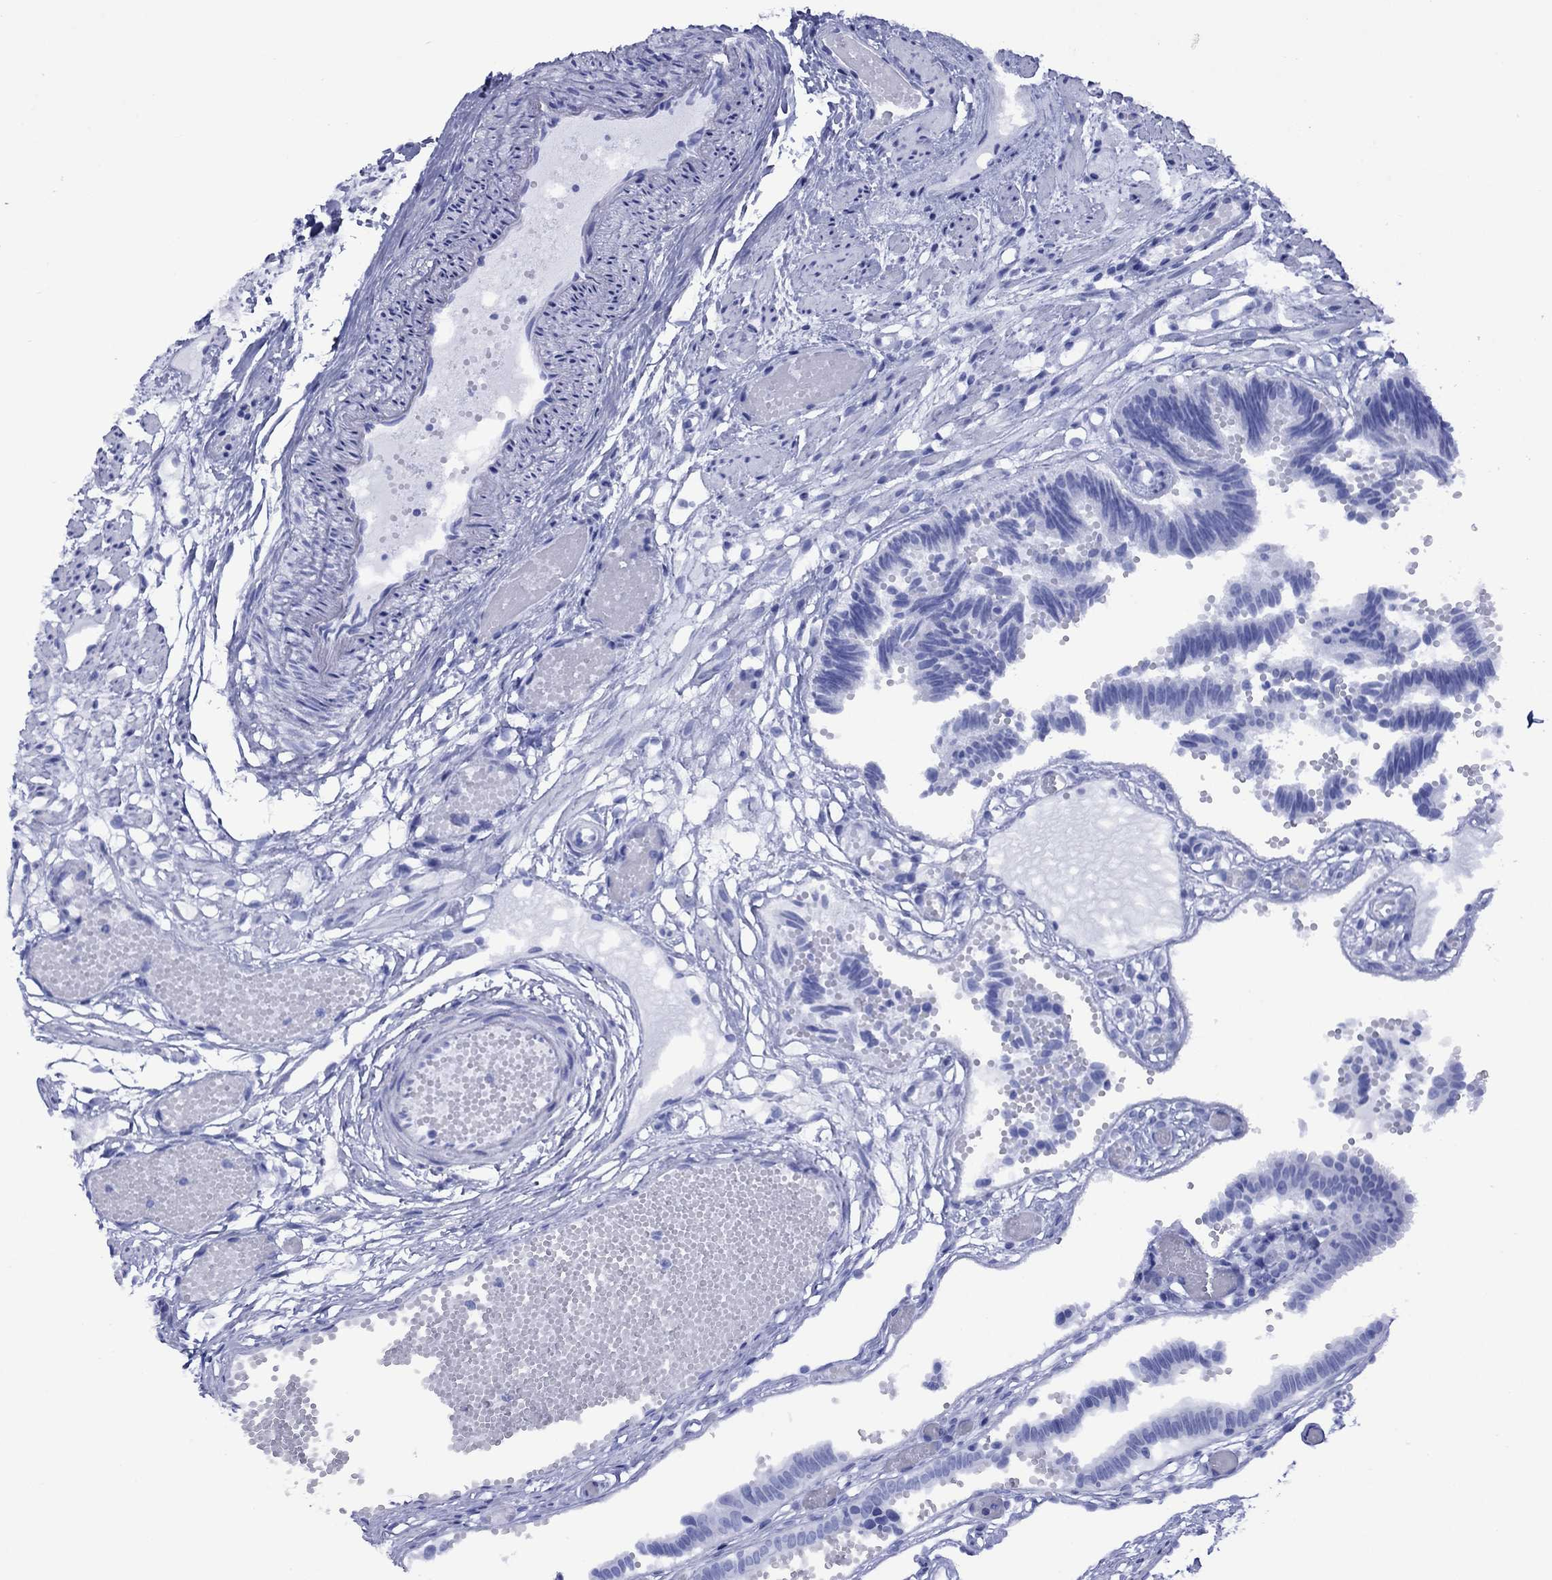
{"staining": {"intensity": "negative", "quantity": "none", "location": "none"}, "tissue": "fallopian tube", "cell_type": "Glandular cells", "image_type": "normal", "snomed": [{"axis": "morphology", "description": "Normal tissue, NOS"}, {"axis": "topography", "description": "Fallopian tube"}], "caption": "The histopathology image demonstrates no significant expression in glandular cells of fallopian tube.", "gene": "GIP", "patient": {"sex": "female", "age": 37}}